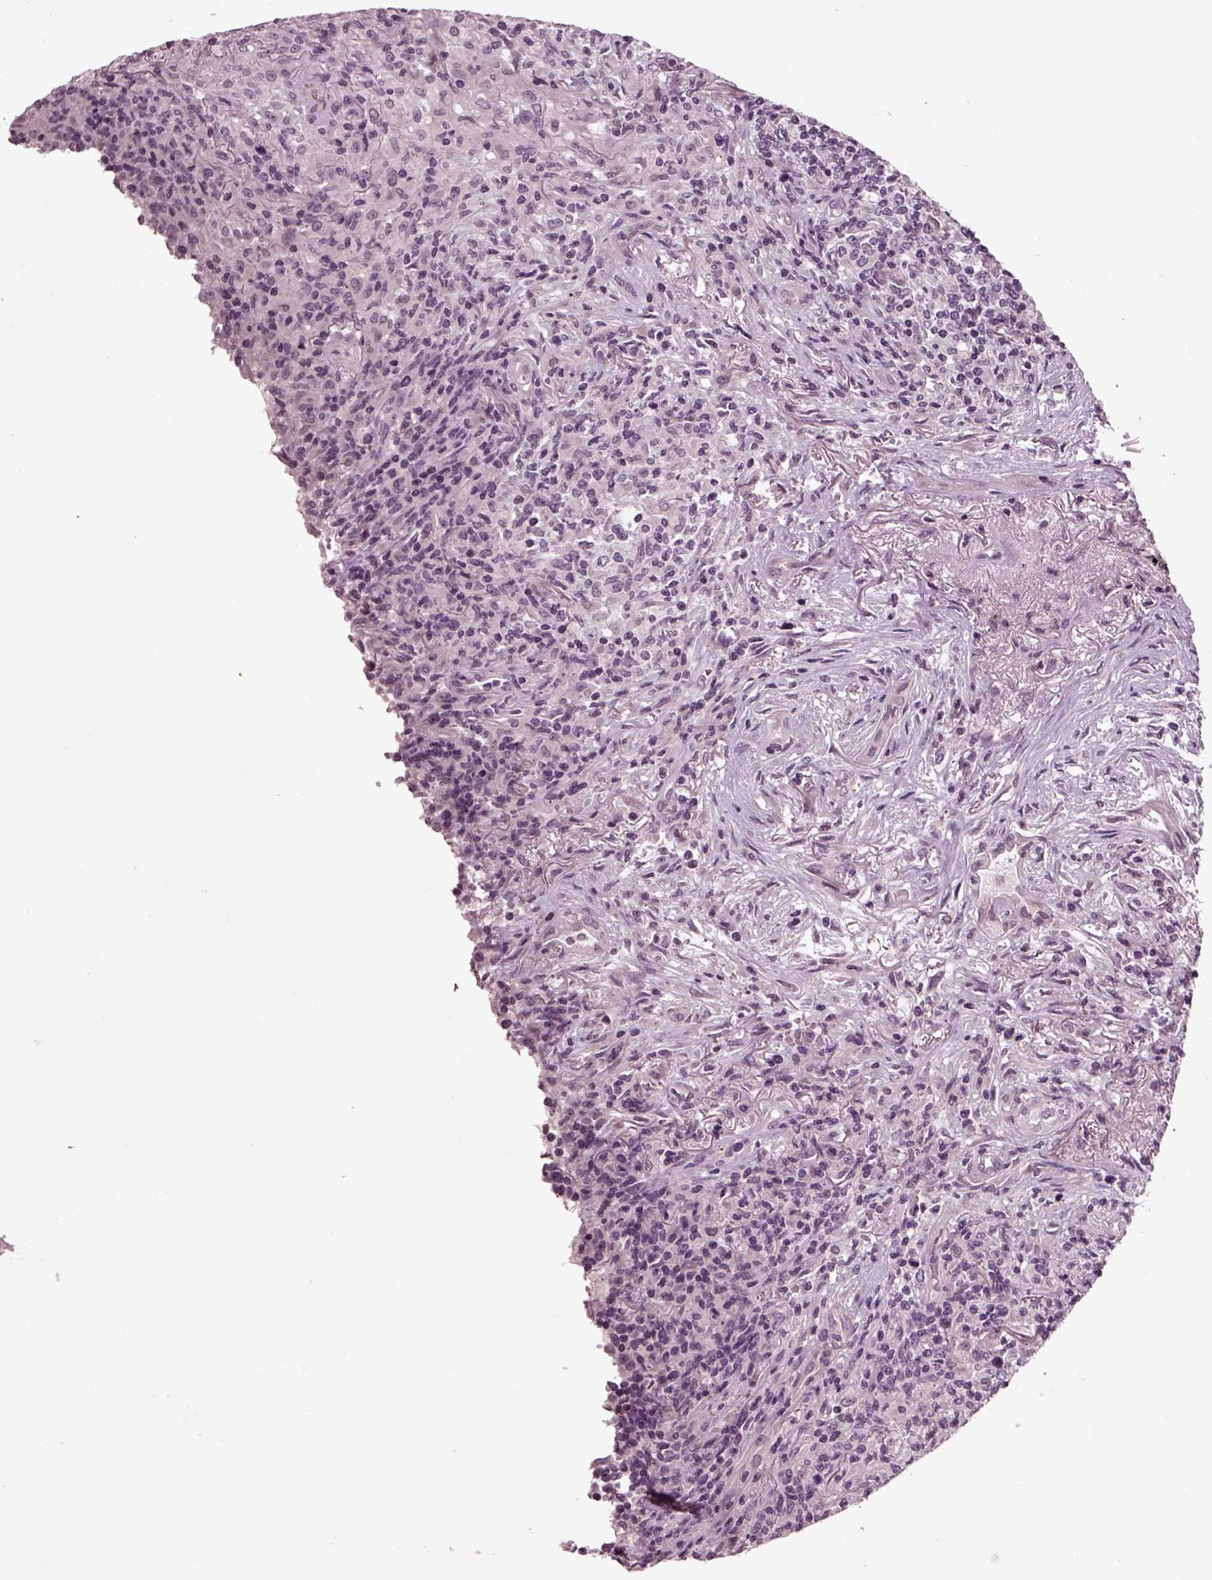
{"staining": {"intensity": "negative", "quantity": "none", "location": "none"}, "tissue": "lymphoma", "cell_type": "Tumor cells", "image_type": "cancer", "snomed": [{"axis": "morphology", "description": "Malignant lymphoma, non-Hodgkin's type, High grade"}, {"axis": "topography", "description": "Lung"}], "caption": "Protein analysis of malignant lymphoma, non-Hodgkin's type (high-grade) shows no significant expression in tumor cells. (Brightfield microscopy of DAB (3,3'-diaminobenzidine) immunohistochemistry (IHC) at high magnification).", "gene": "CHGB", "patient": {"sex": "male", "age": 79}}